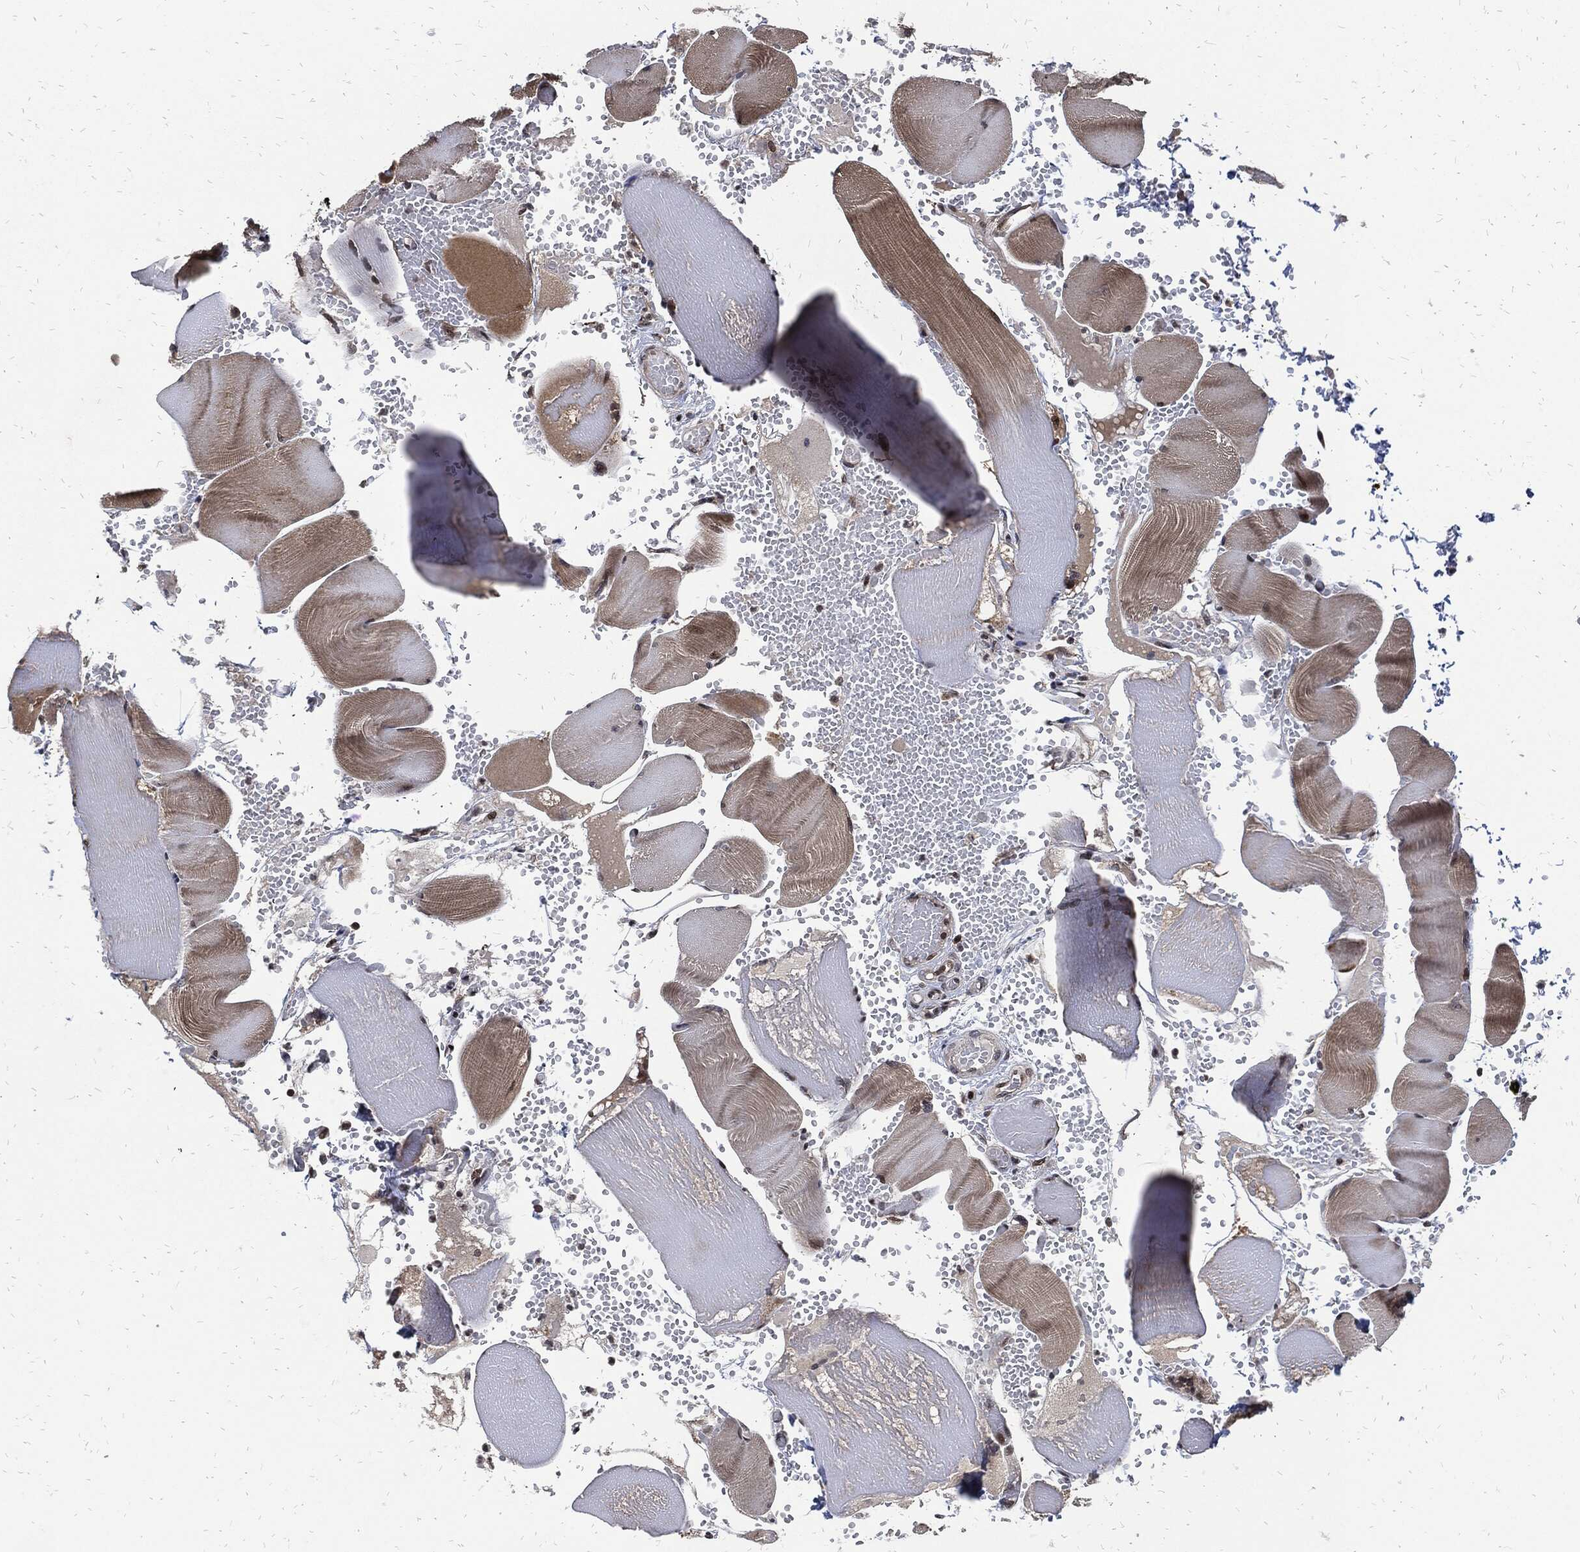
{"staining": {"intensity": "strong", "quantity": "<25%", "location": "nuclear"}, "tissue": "skeletal muscle", "cell_type": "Myocytes", "image_type": "normal", "snomed": [{"axis": "morphology", "description": "Normal tissue, NOS"}, {"axis": "topography", "description": "Skeletal muscle"}], "caption": "Immunohistochemistry (IHC) (DAB) staining of benign skeletal muscle demonstrates strong nuclear protein staining in approximately <25% of myocytes.", "gene": "ZNF775", "patient": {"sex": "male", "age": 56}}